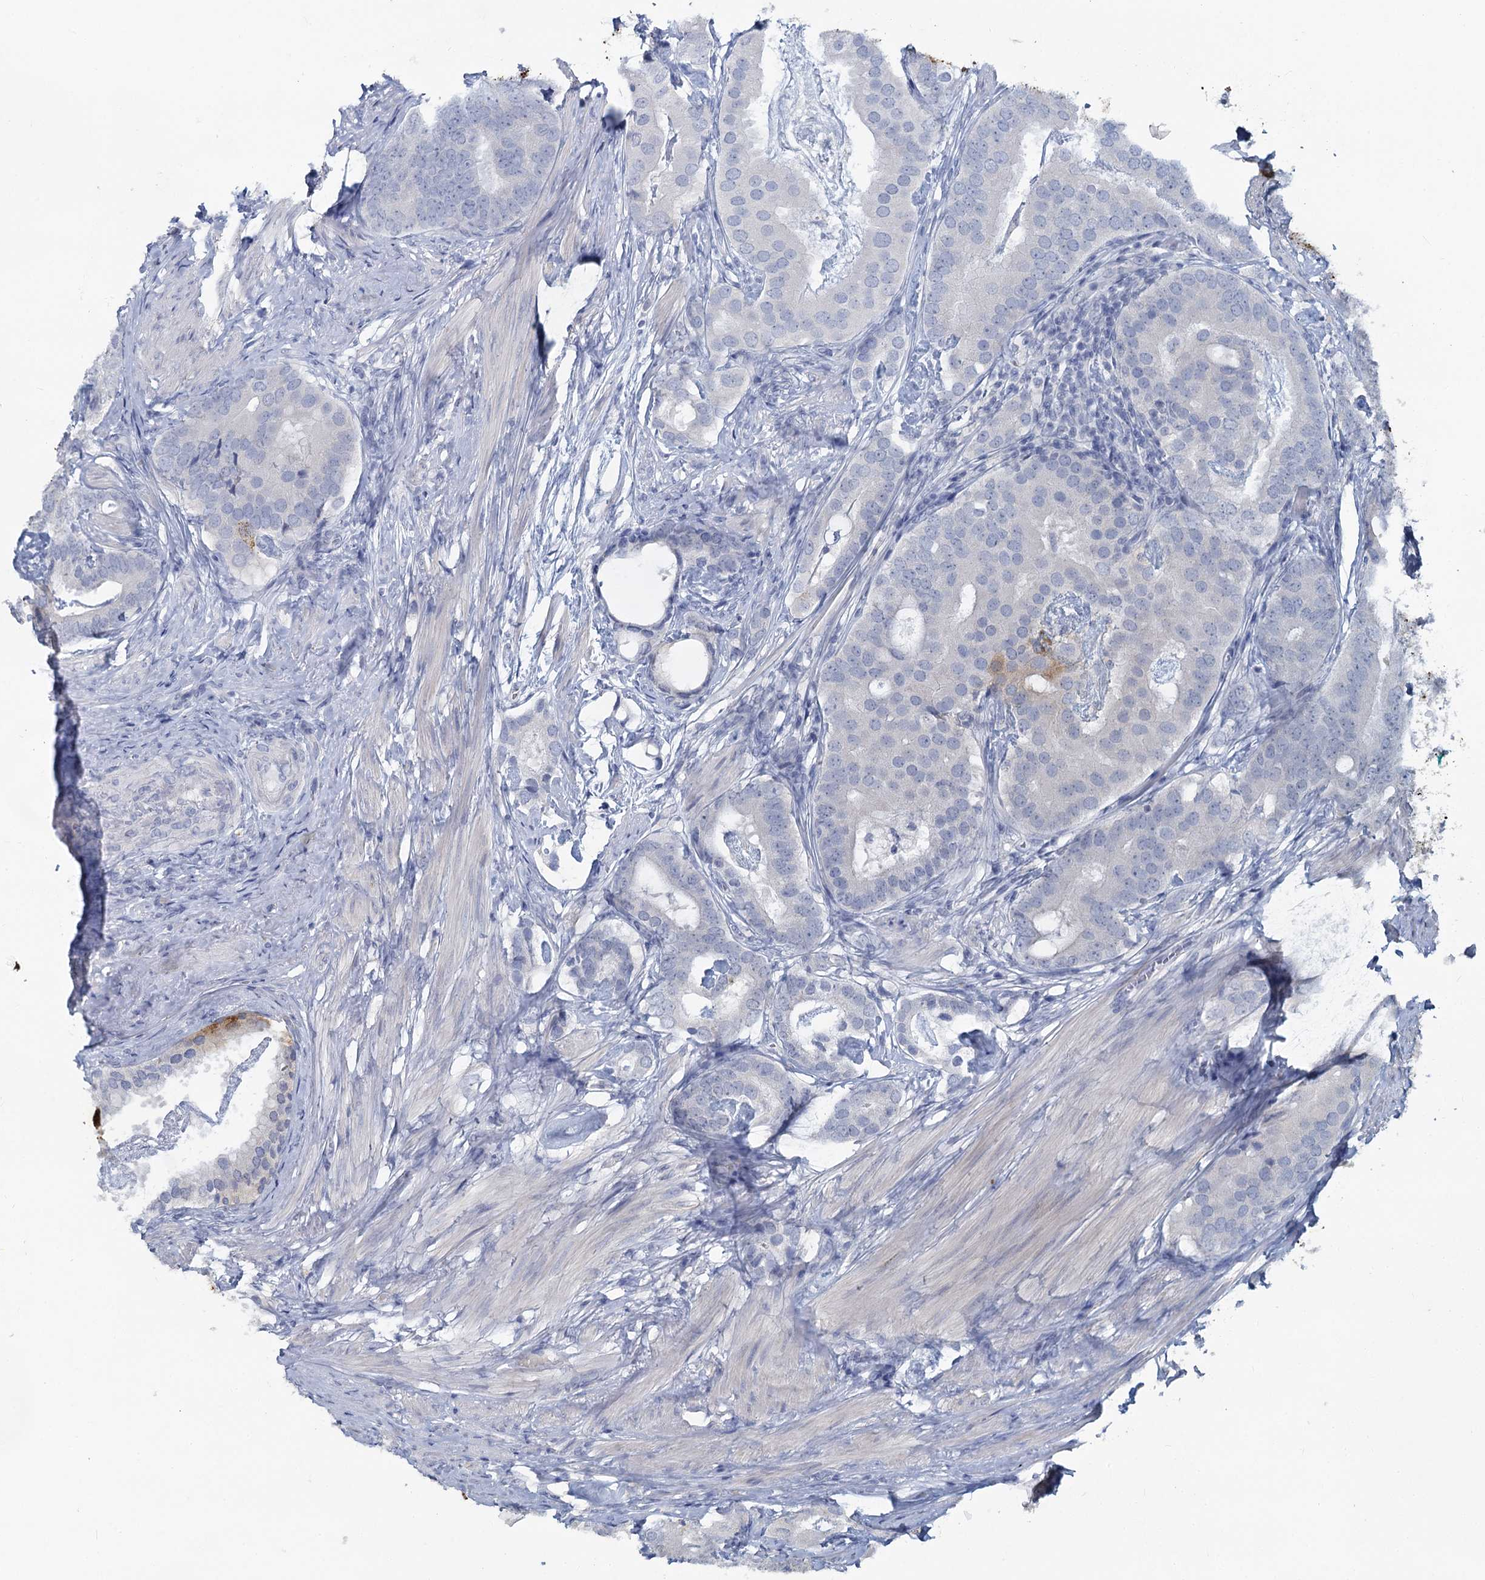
{"staining": {"intensity": "negative", "quantity": "none", "location": "none"}, "tissue": "prostate cancer", "cell_type": "Tumor cells", "image_type": "cancer", "snomed": [{"axis": "morphology", "description": "Adenocarcinoma, Low grade"}, {"axis": "topography", "description": "Prostate"}], "caption": "IHC micrograph of neoplastic tissue: human prostate adenocarcinoma (low-grade) stained with DAB (3,3'-diaminobenzidine) exhibits no significant protein staining in tumor cells. Brightfield microscopy of immunohistochemistry stained with DAB (3,3'-diaminobenzidine) (brown) and hematoxylin (blue), captured at high magnification.", "gene": "CHGA", "patient": {"sex": "male", "age": 71}}